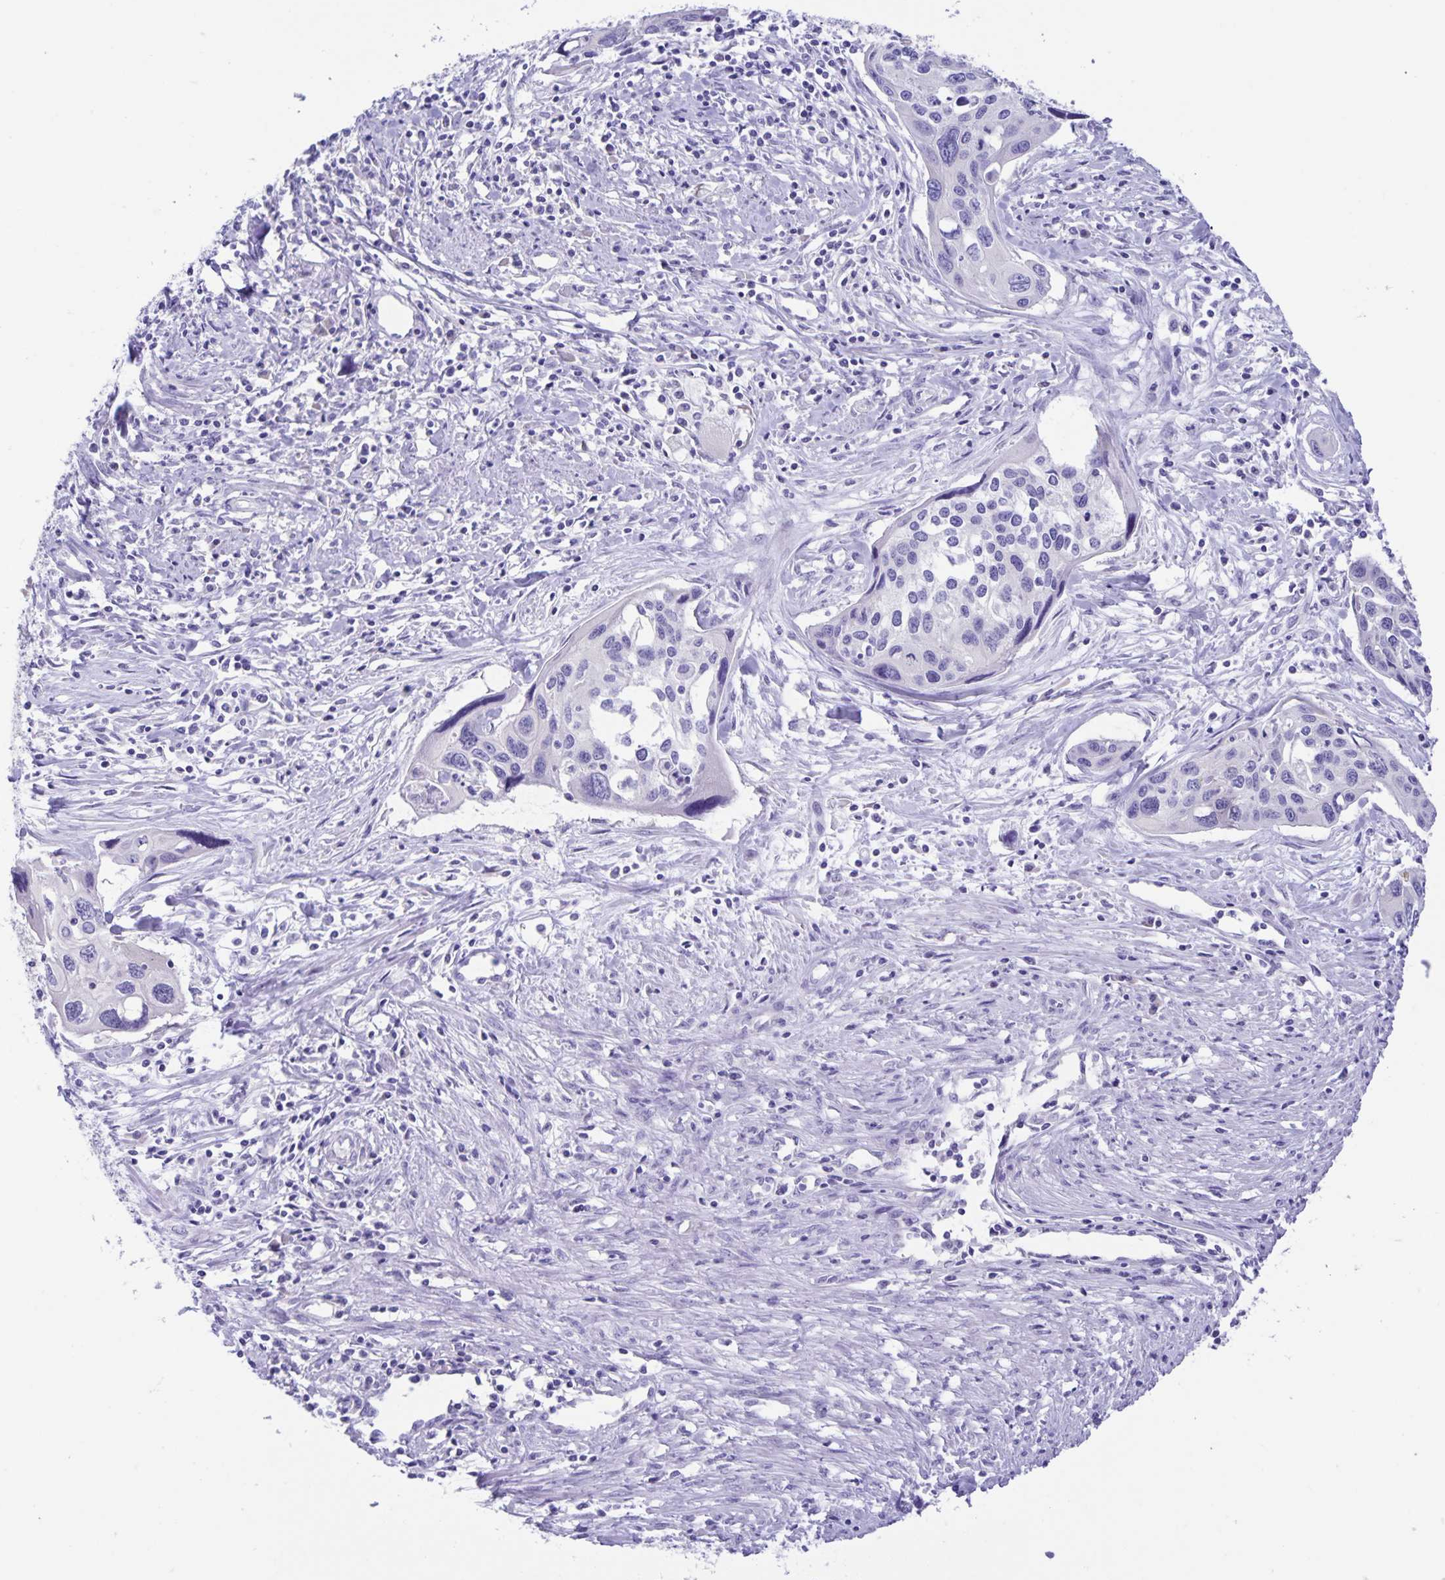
{"staining": {"intensity": "negative", "quantity": "none", "location": "none"}, "tissue": "cervical cancer", "cell_type": "Tumor cells", "image_type": "cancer", "snomed": [{"axis": "morphology", "description": "Squamous cell carcinoma, NOS"}, {"axis": "topography", "description": "Cervix"}], "caption": "The histopathology image reveals no significant positivity in tumor cells of squamous cell carcinoma (cervical).", "gene": "CAPSL", "patient": {"sex": "female", "age": 31}}